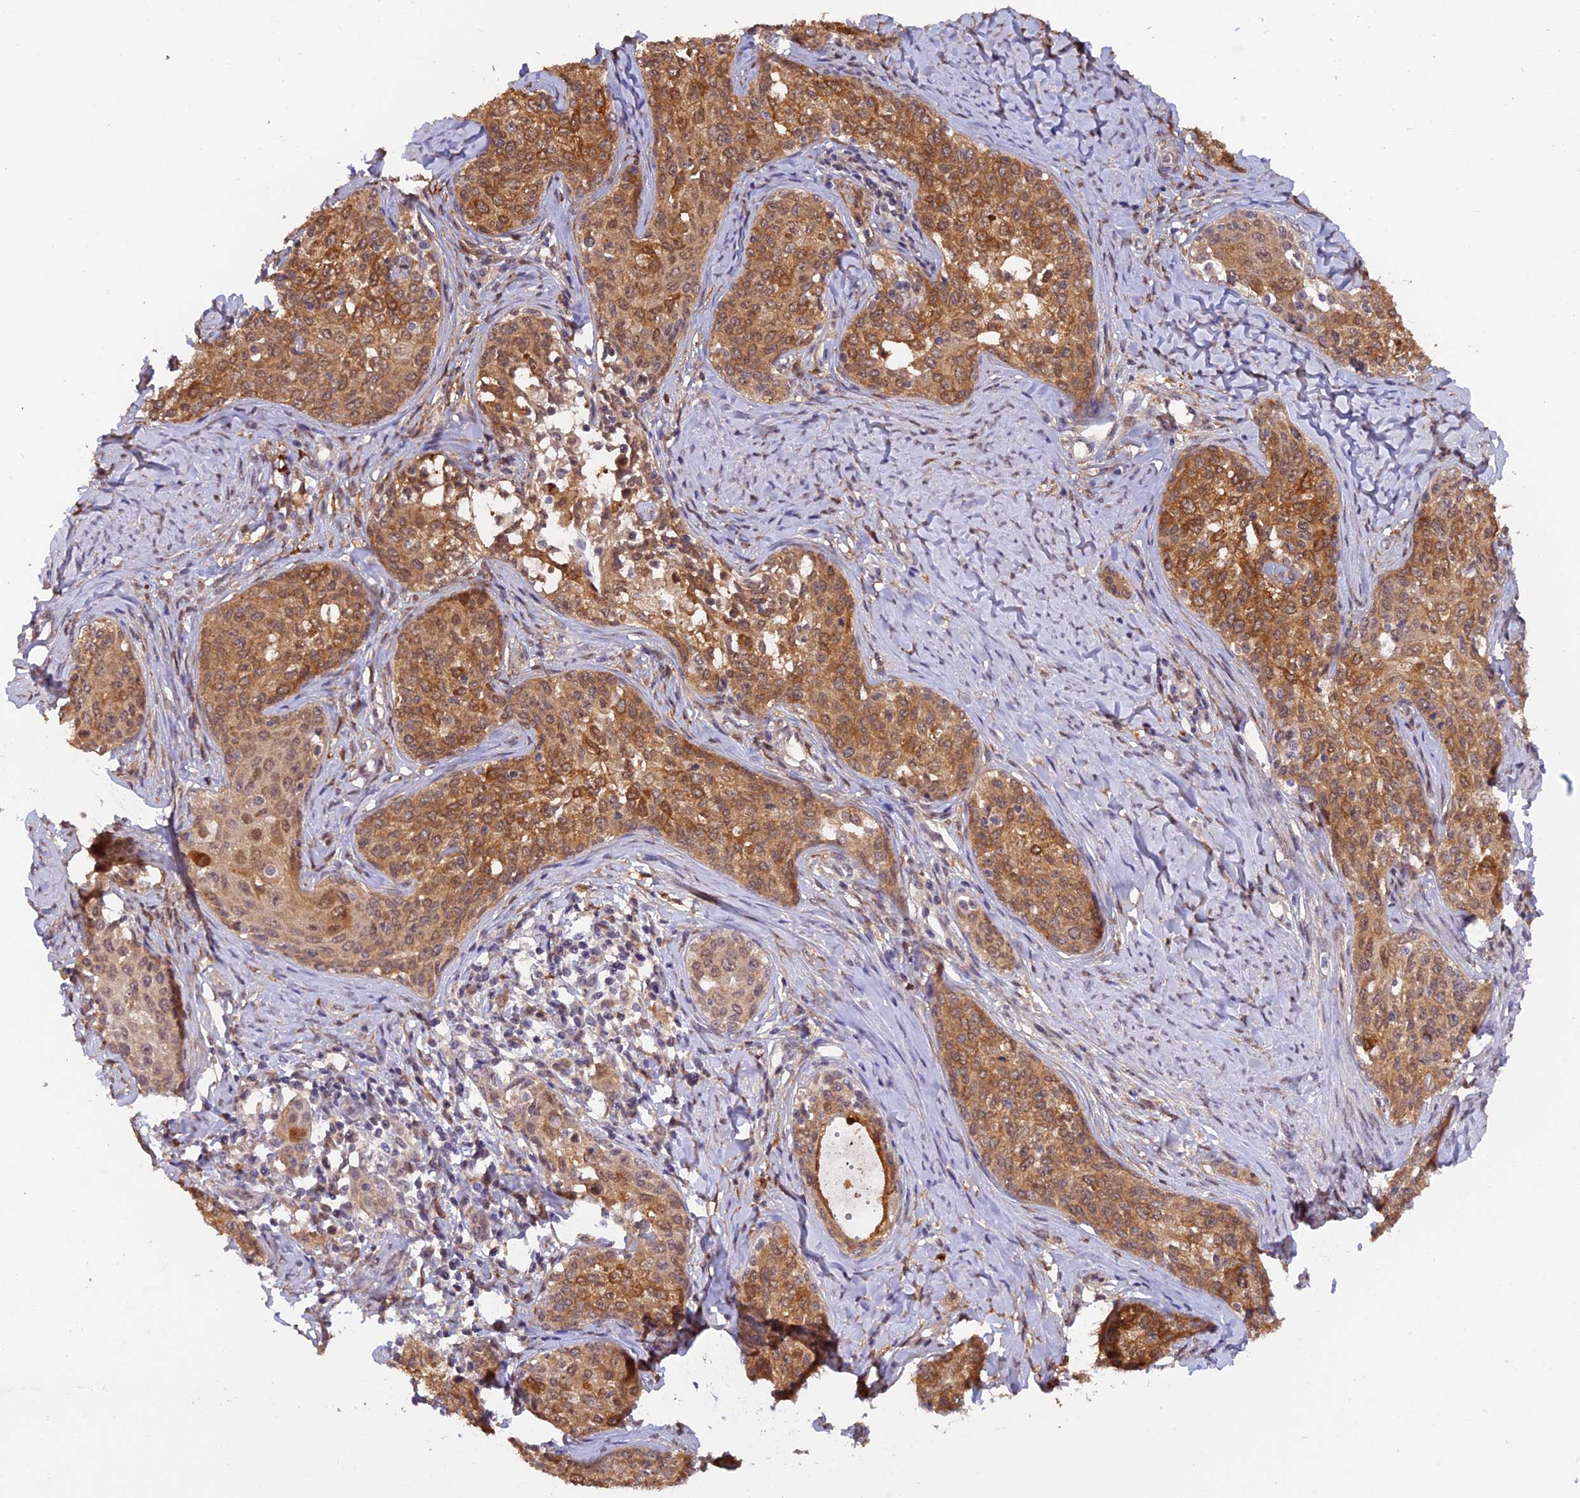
{"staining": {"intensity": "moderate", "quantity": ">75%", "location": "cytoplasmic/membranous"}, "tissue": "cervical cancer", "cell_type": "Tumor cells", "image_type": "cancer", "snomed": [{"axis": "morphology", "description": "Squamous cell carcinoma, NOS"}, {"axis": "morphology", "description": "Adenocarcinoma, NOS"}, {"axis": "topography", "description": "Cervix"}], "caption": "Cervical cancer (squamous cell carcinoma) stained with DAB immunohistochemistry (IHC) displays medium levels of moderate cytoplasmic/membranous expression in about >75% of tumor cells.", "gene": "MNS1", "patient": {"sex": "female", "age": 52}}